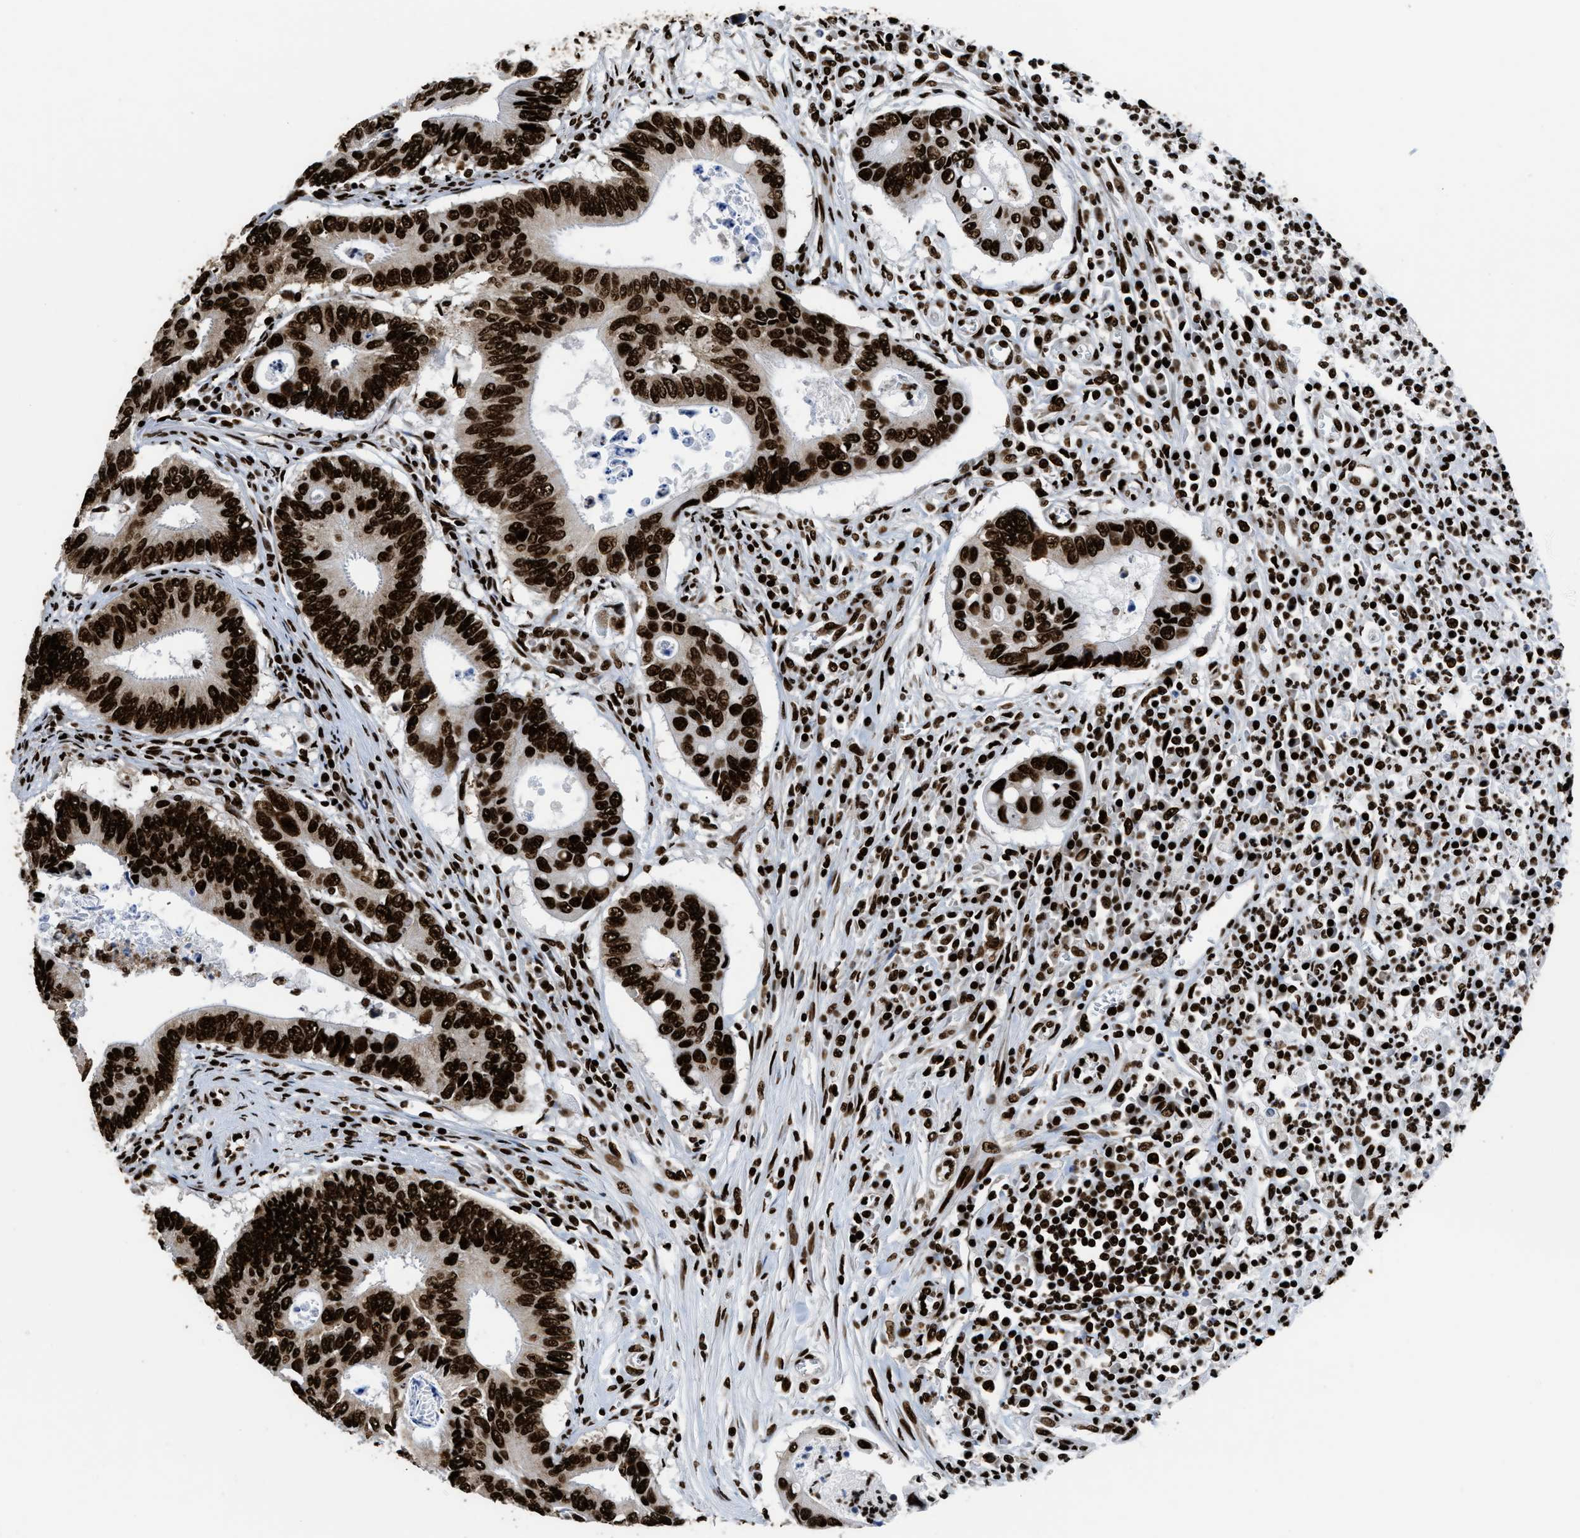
{"staining": {"intensity": "strong", "quantity": ">75%", "location": "nuclear"}, "tissue": "colorectal cancer", "cell_type": "Tumor cells", "image_type": "cancer", "snomed": [{"axis": "morphology", "description": "Inflammation, NOS"}, {"axis": "morphology", "description": "Adenocarcinoma, NOS"}, {"axis": "topography", "description": "Colon"}], "caption": "IHC (DAB (3,3'-diaminobenzidine)) staining of colorectal cancer demonstrates strong nuclear protein staining in approximately >75% of tumor cells.", "gene": "HNRNPM", "patient": {"sex": "male", "age": 72}}